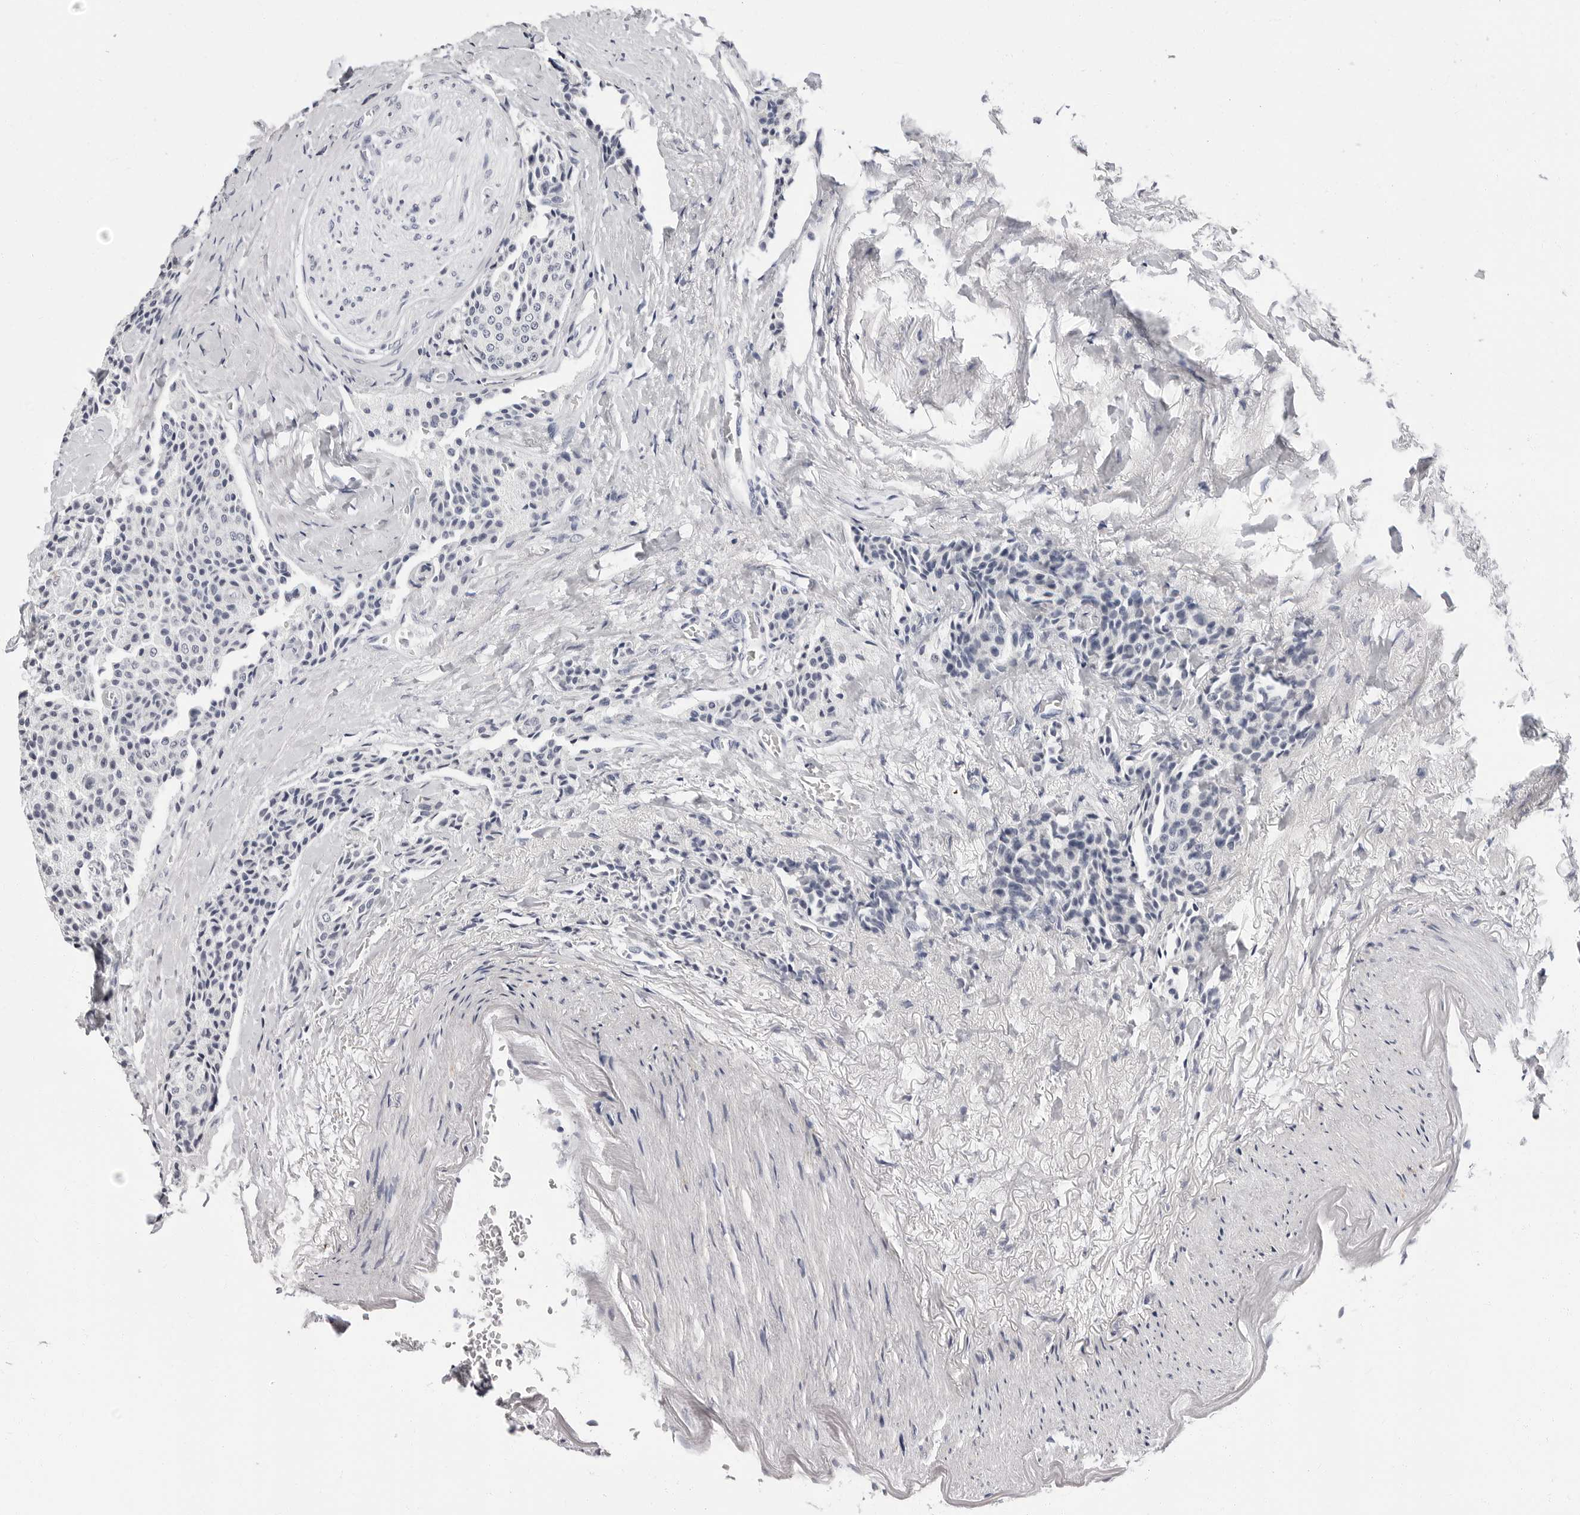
{"staining": {"intensity": "negative", "quantity": "none", "location": "none"}, "tissue": "carcinoid", "cell_type": "Tumor cells", "image_type": "cancer", "snomed": [{"axis": "morphology", "description": "Carcinoid, malignant, NOS"}, {"axis": "topography", "description": "Colon"}], "caption": "The immunohistochemistry micrograph has no significant positivity in tumor cells of malignant carcinoid tissue. Nuclei are stained in blue.", "gene": "ERICH3", "patient": {"sex": "female", "age": 61}}